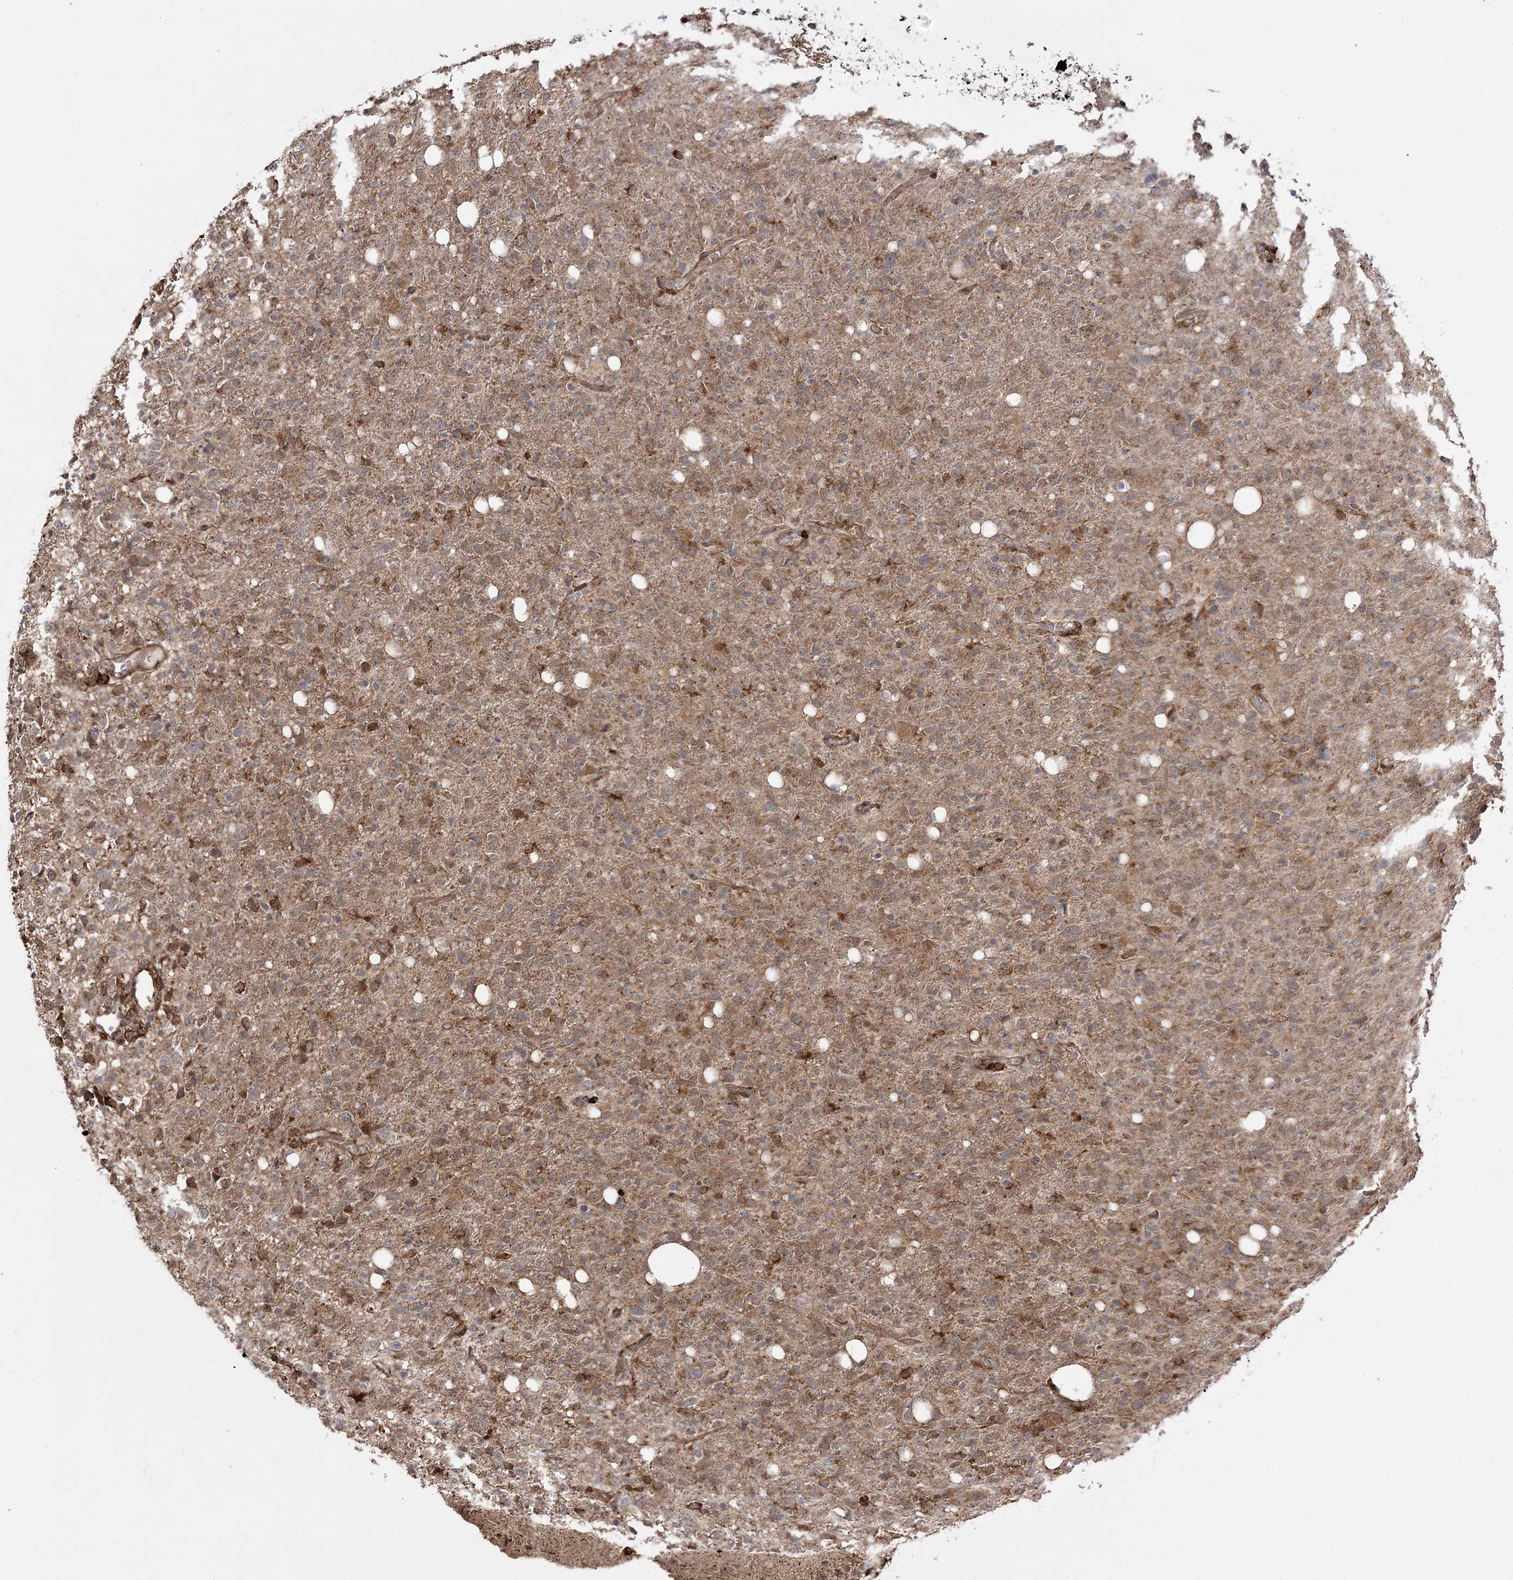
{"staining": {"intensity": "weak", "quantity": ">75%", "location": "cytoplasmic/membranous"}, "tissue": "glioma", "cell_type": "Tumor cells", "image_type": "cancer", "snomed": [{"axis": "morphology", "description": "Glioma, malignant, High grade"}, {"axis": "topography", "description": "Brain"}], "caption": "Tumor cells show weak cytoplasmic/membranous positivity in about >75% of cells in glioma.", "gene": "FANCL", "patient": {"sex": "female", "age": 57}}